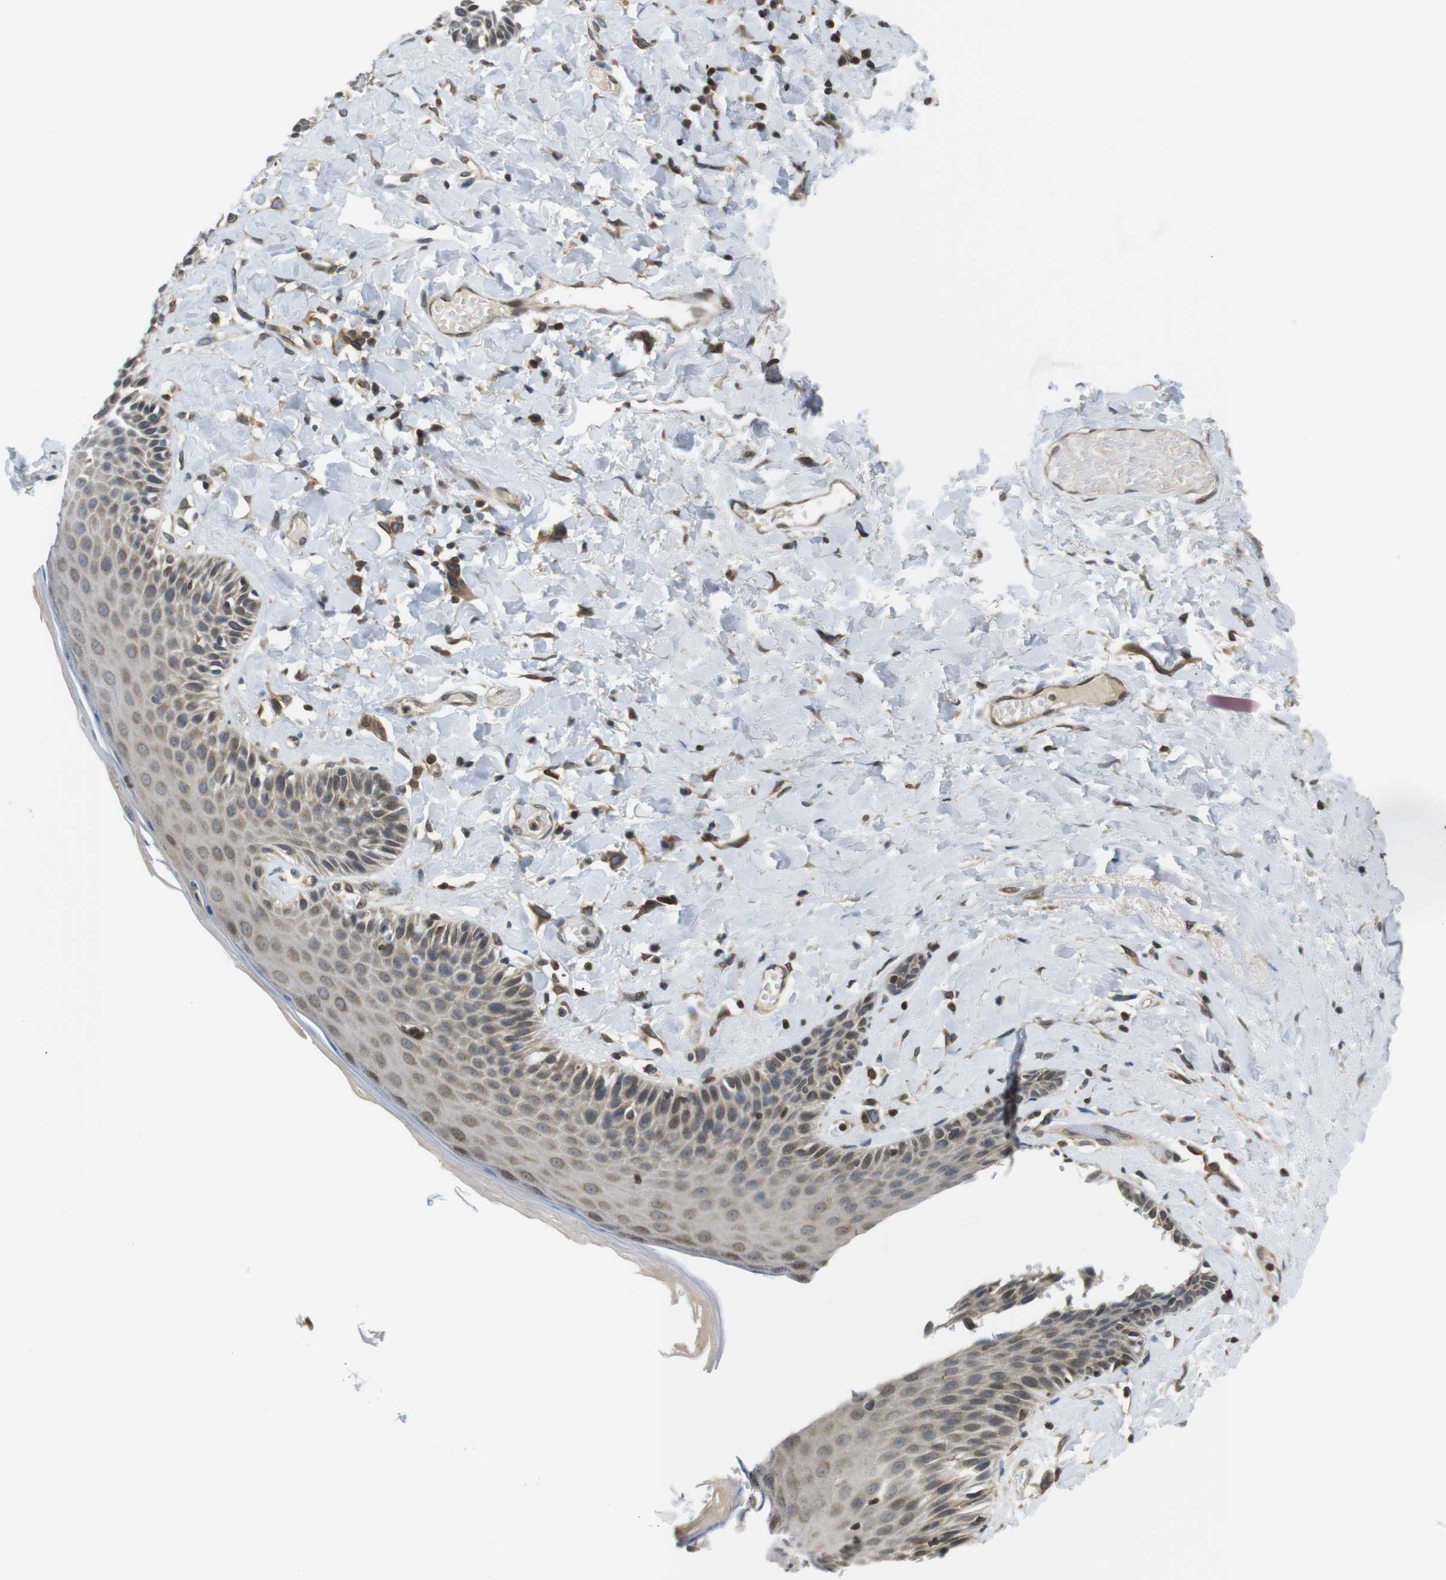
{"staining": {"intensity": "moderate", "quantity": "25%-75%", "location": "cytoplasmic/membranous,nuclear"}, "tissue": "skin", "cell_type": "Epidermal cells", "image_type": "normal", "snomed": [{"axis": "morphology", "description": "Normal tissue, NOS"}, {"axis": "topography", "description": "Anal"}], "caption": "This histopathology image demonstrates benign skin stained with IHC to label a protein in brown. The cytoplasmic/membranous,nuclear of epidermal cells show moderate positivity for the protein. Nuclei are counter-stained blue.", "gene": "TMX4", "patient": {"sex": "male", "age": 69}}